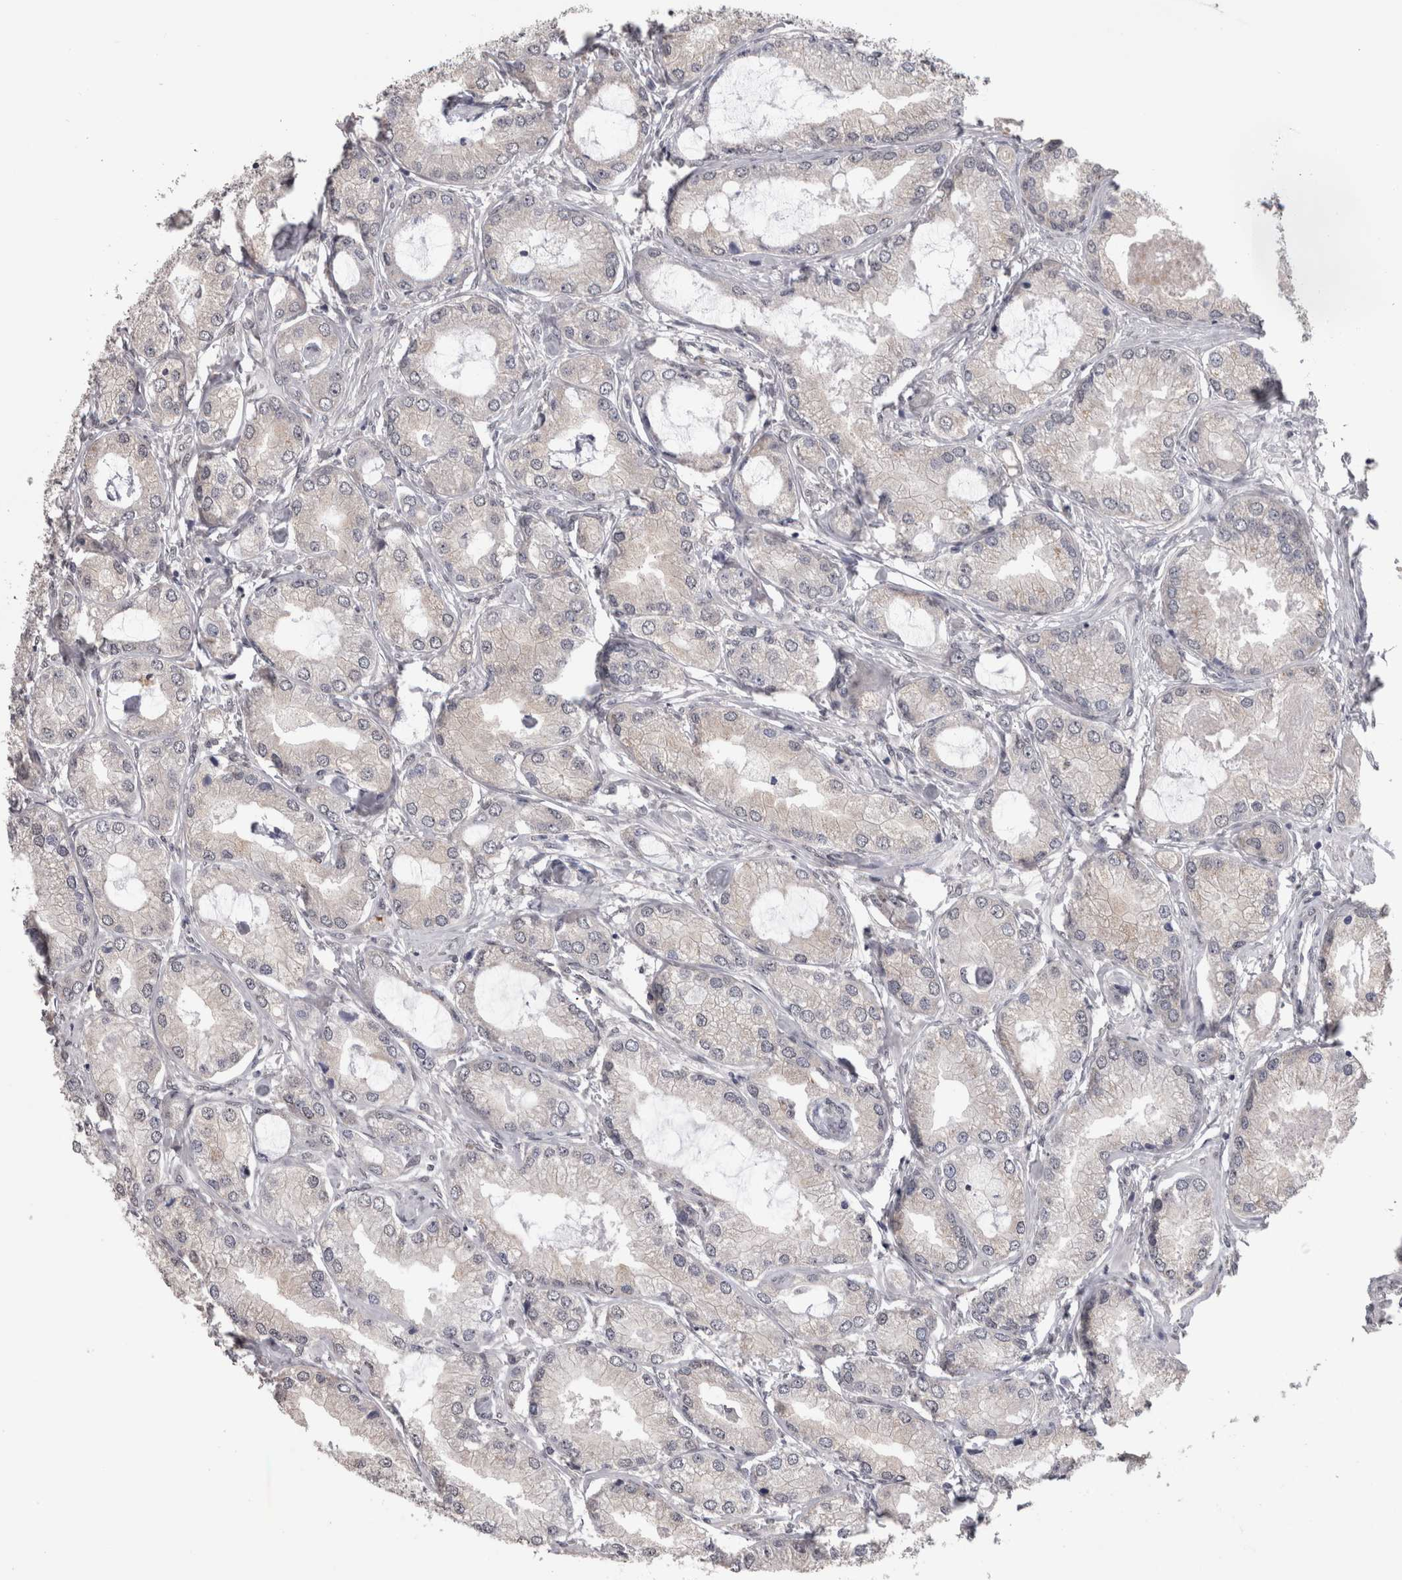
{"staining": {"intensity": "negative", "quantity": "none", "location": "none"}, "tissue": "prostate cancer", "cell_type": "Tumor cells", "image_type": "cancer", "snomed": [{"axis": "morphology", "description": "Adenocarcinoma, Low grade"}, {"axis": "topography", "description": "Prostate"}], "caption": "Tumor cells are negative for protein expression in human prostate low-grade adenocarcinoma. Brightfield microscopy of immunohistochemistry (IHC) stained with DAB (3,3'-diaminobenzidine) (brown) and hematoxylin (blue), captured at high magnification.", "gene": "DDX6", "patient": {"sex": "male", "age": 62}}